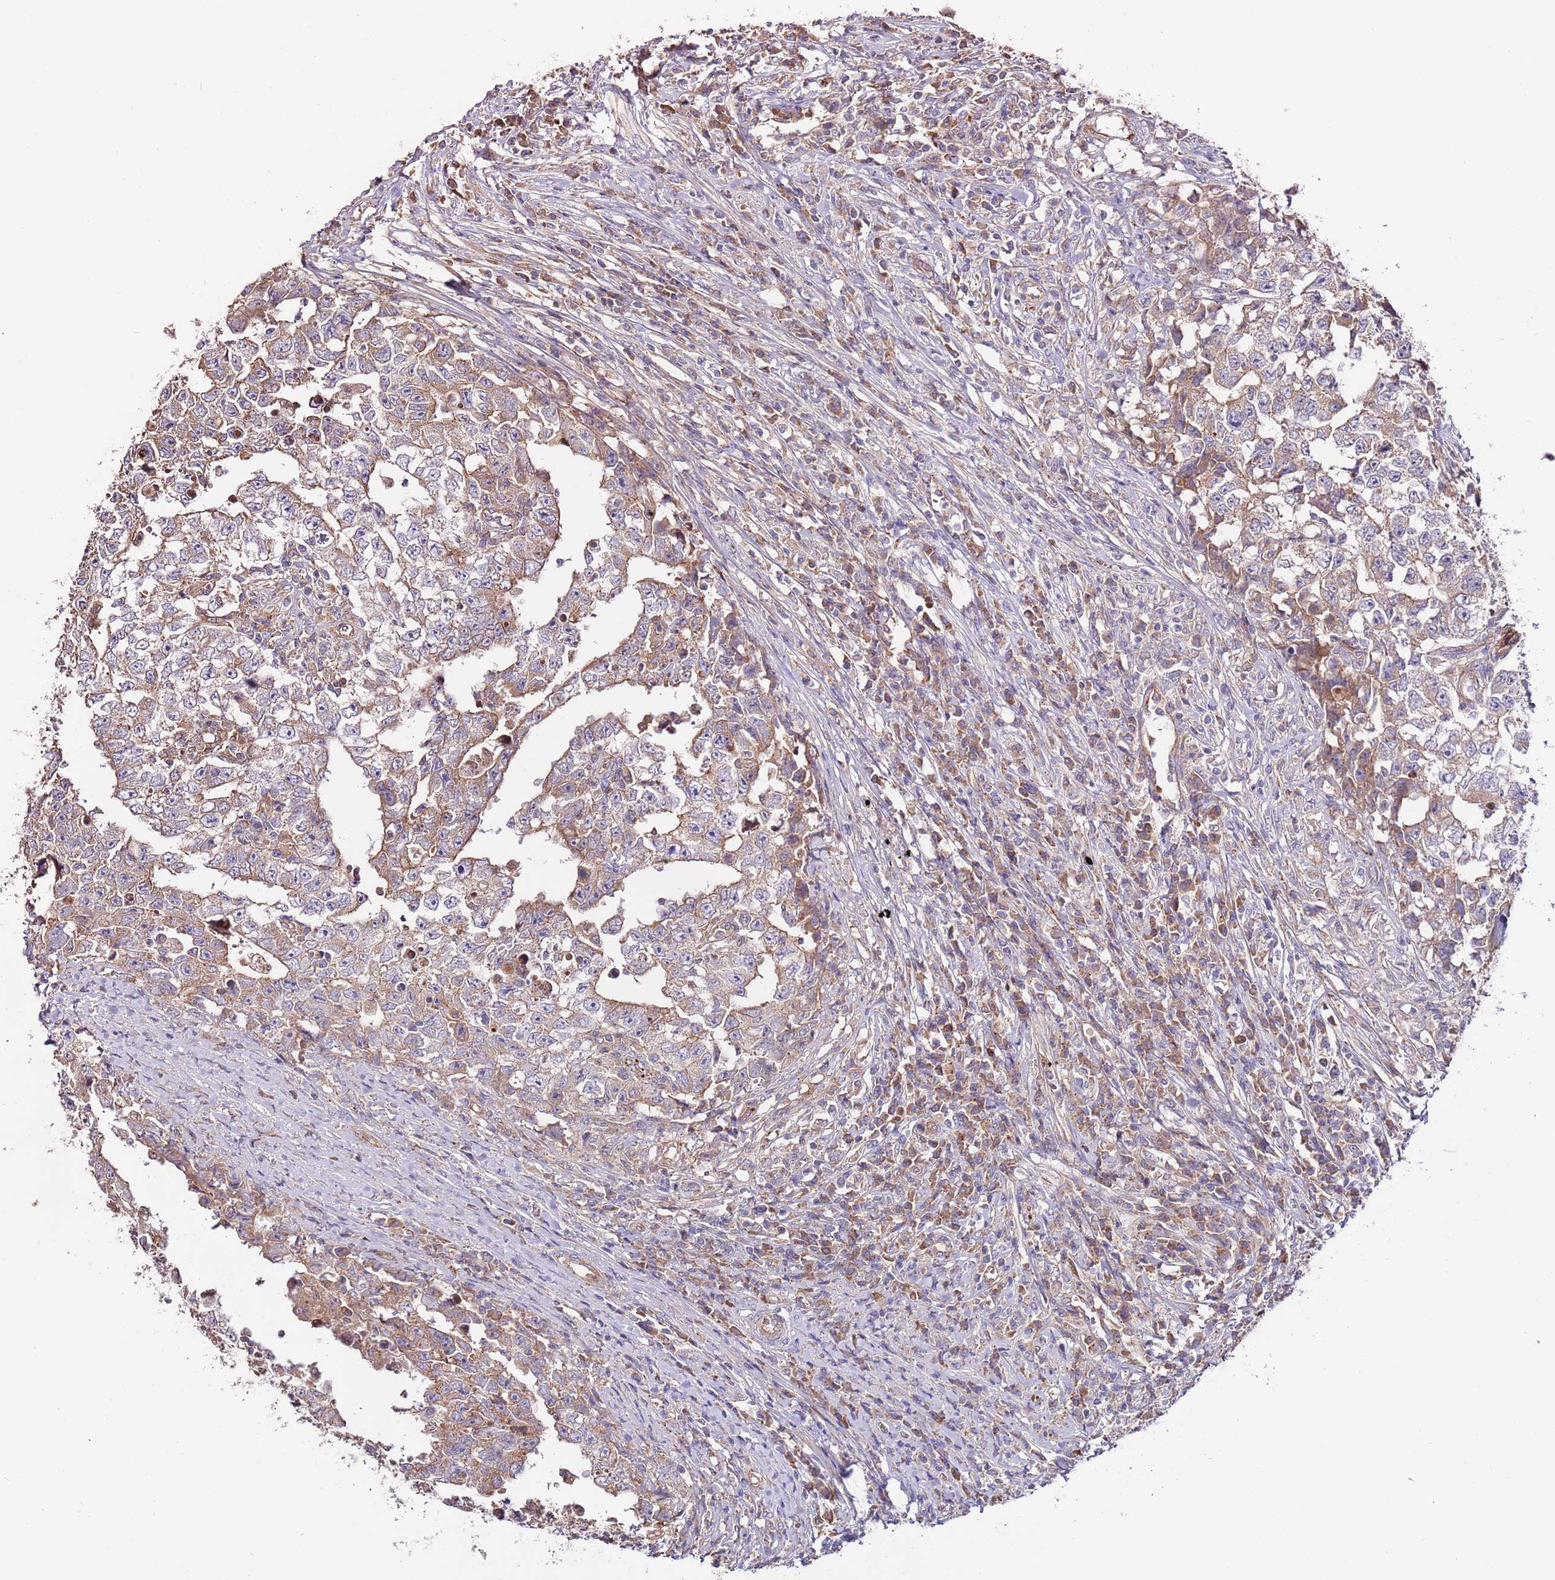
{"staining": {"intensity": "moderate", "quantity": "25%-75%", "location": "cytoplasmic/membranous"}, "tissue": "testis cancer", "cell_type": "Tumor cells", "image_type": "cancer", "snomed": [{"axis": "morphology", "description": "Carcinoma, Embryonal, NOS"}, {"axis": "topography", "description": "Testis"}], "caption": "Protein staining of testis embryonal carcinoma tissue reveals moderate cytoplasmic/membranous staining in approximately 25%-75% of tumor cells. (Brightfield microscopy of DAB IHC at high magnification).", "gene": "DOCK6", "patient": {"sex": "male", "age": 25}}